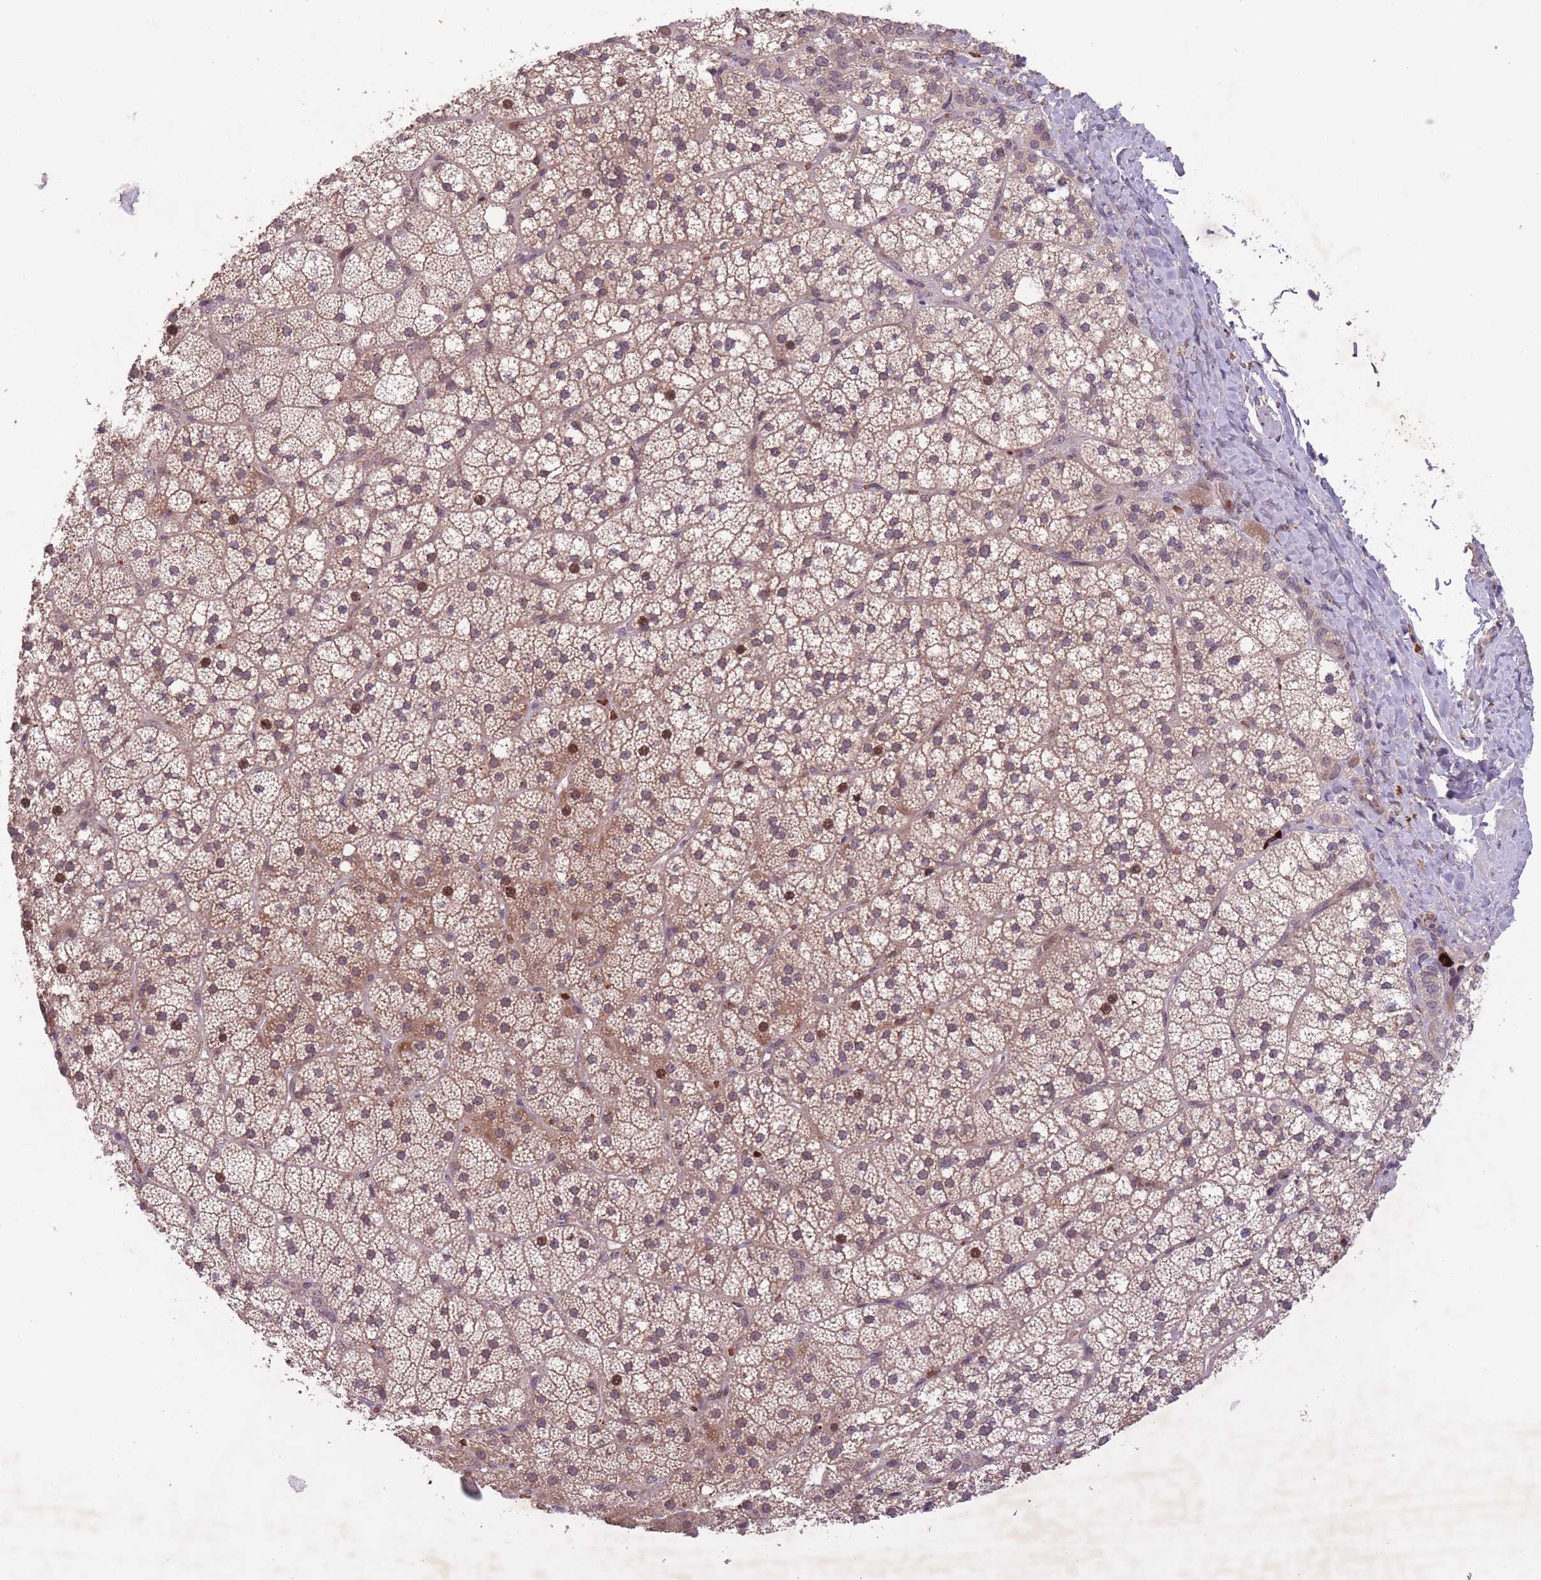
{"staining": {"intensity": "moderate", "quantity": "25%-75%", "location": "cytoplasmic/membranous,nuclear"}, "tissue": "adrenal gland", "cell_type": "Glandular cells", "image_type": "normal", "snomed": [{"axis": "morphology", "description": "Normal tissue, NOS"}, {"axis": "topography", "description": "Adrenal gland"}], "caption": "About 25%-75% of glandular cells in unremarkable adrenal gland exhibit moderate cytoplasmic/membranous,nuclear protein staining as visualized by brown immunohistochemical staining.", "gene": "SECTM1", "patient": {"sex": "male", "age": 53}}